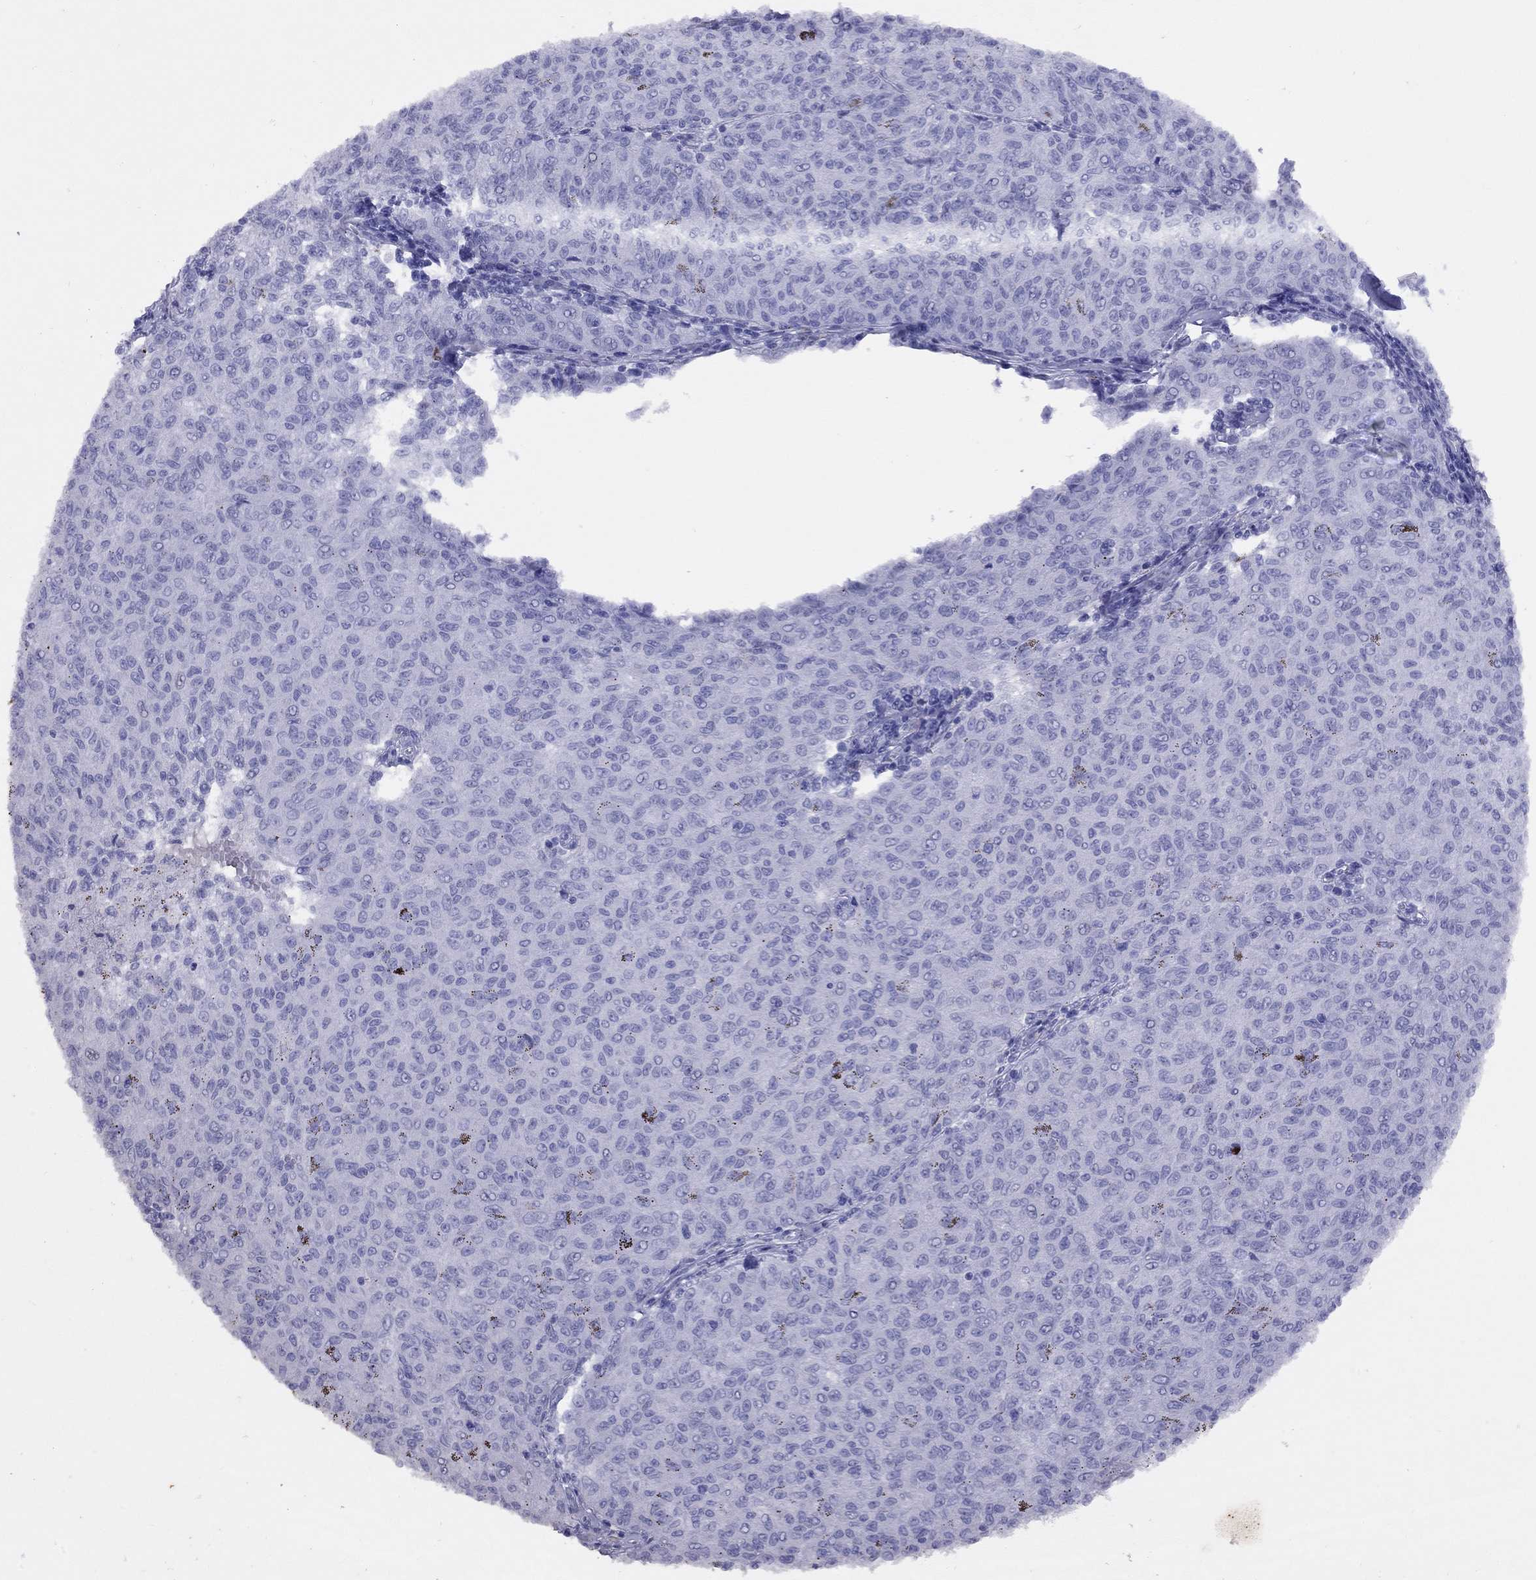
{"staining": {"intensity": "negative", "quantity": "none", "location": "none"}, "tissue": "melanoma", "cell_type": "Tumor cells", "image_type": "cancer", "snomed": [{"axis": "morphology", "description": "Malignant melanoma, NOS"}, {"axis": "topography", "description": "Skin"}], "caption": "IHC histopathology image of human malignant melanoma stained for a protein (brown), which shows no positivity in tumor cells.", "gene": "GRIA2", "patient": {"sex": "female", "age": 72}}